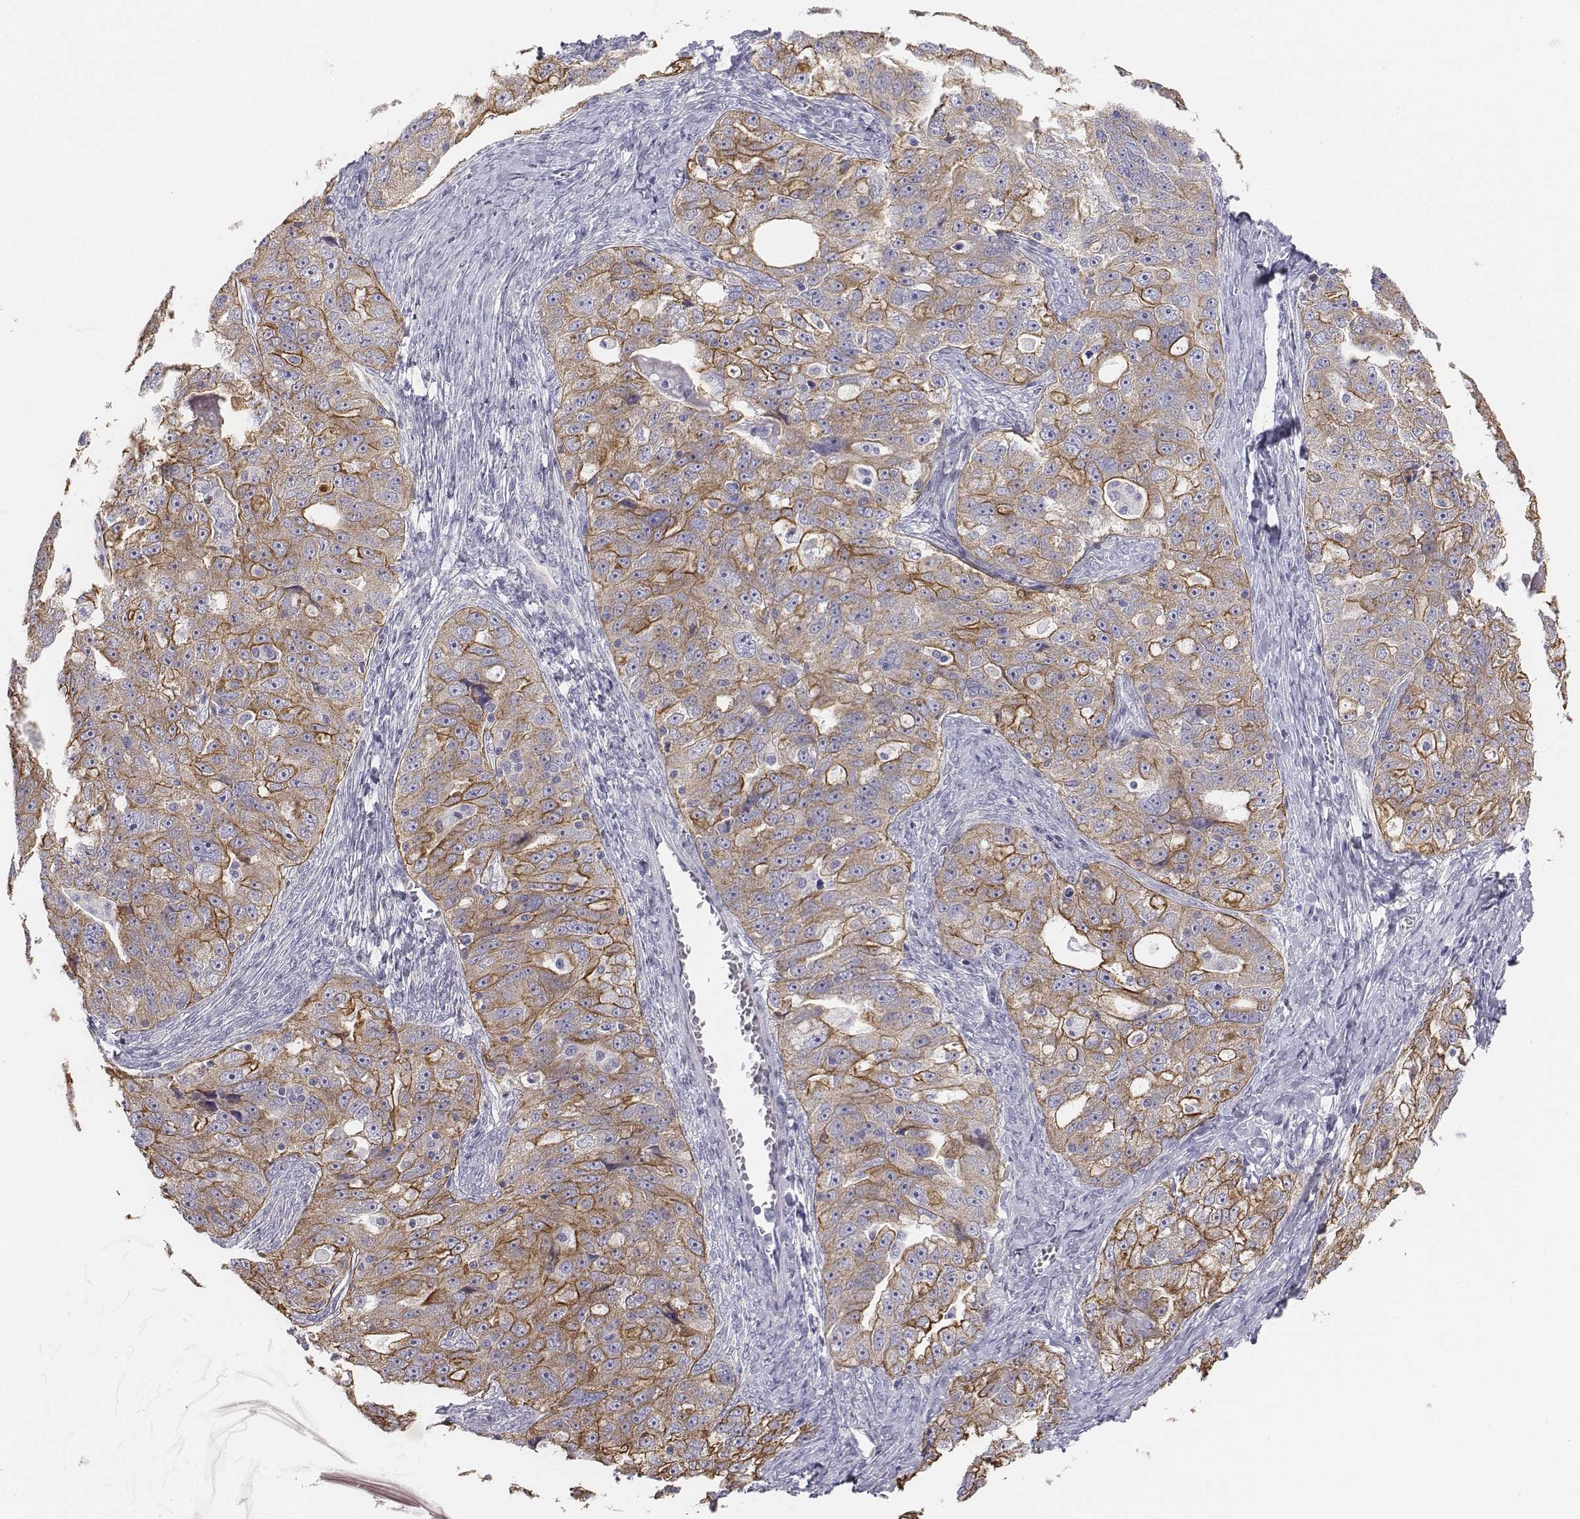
{"staining": {"intensity": "moderate", "quantity": "<25%", "location": "cytoplasmic/membranous"}, "tissue": "ovarian cancer", "cell_type": "Tumor cells", "image_type": "cancer", "snomed": [{"axis": "morphology", "description": "Cystadenocarcinoma, serous, NOS"}, {"axis": "topography", "description": "Ovary"}], "caption": "The photomicrograph displays staining of serous cystadenocarcinoma (ovarian), revealing moderate cytoplasmic/membranous protein positivity (brown color) within tumor cells. Immunohistochemistry (ihc) stains the protein in brown and the nuclei are stained blue.", "gene": "CHST14", "patient": {"sex": "female", "age": 51}}